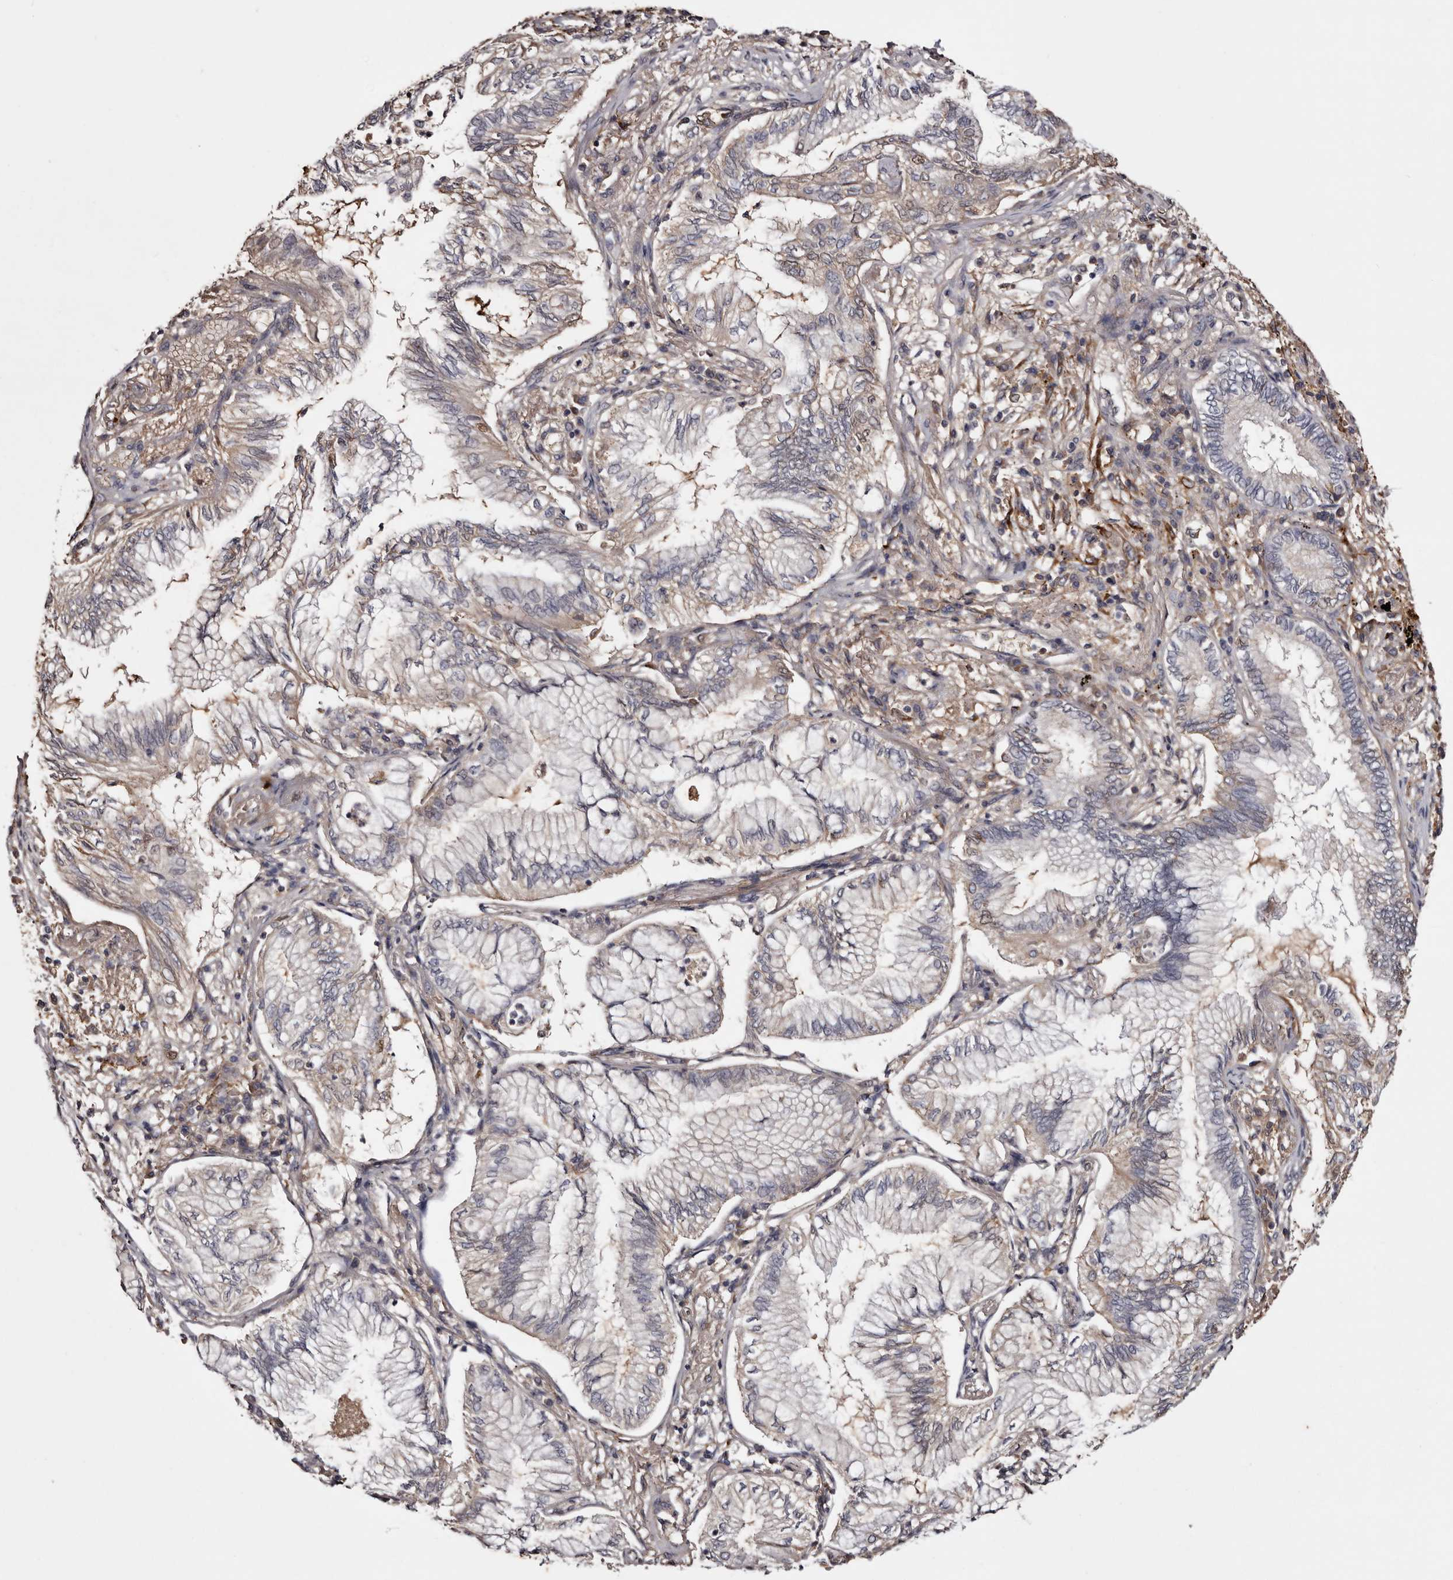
{"staining": {"intensity": "moderate", "quantity": "<25%", "location": "cytoplasmic/membranous"}, "tissue": "bronchus", "cell_type": "Respiratory epithelial cells", "image_type": "normal", "snomed": [{"axis": "morphology", "description": "Normal tissue, NOS"}, {"axis": "morphology", "description": "Adenocarcinoma, NOS"}, {"axis": "topography", "description": "Bronchus"}, {"axis": "topography", "description": "Lung"}], "caption": "Moderate cytoplasmic/membranous positivity is seen in approximately <25% of respiratory epithelial cells in benign bronchus.", "gene": "CYP1B1", "patient": {"sex": "female", "age": 70}}